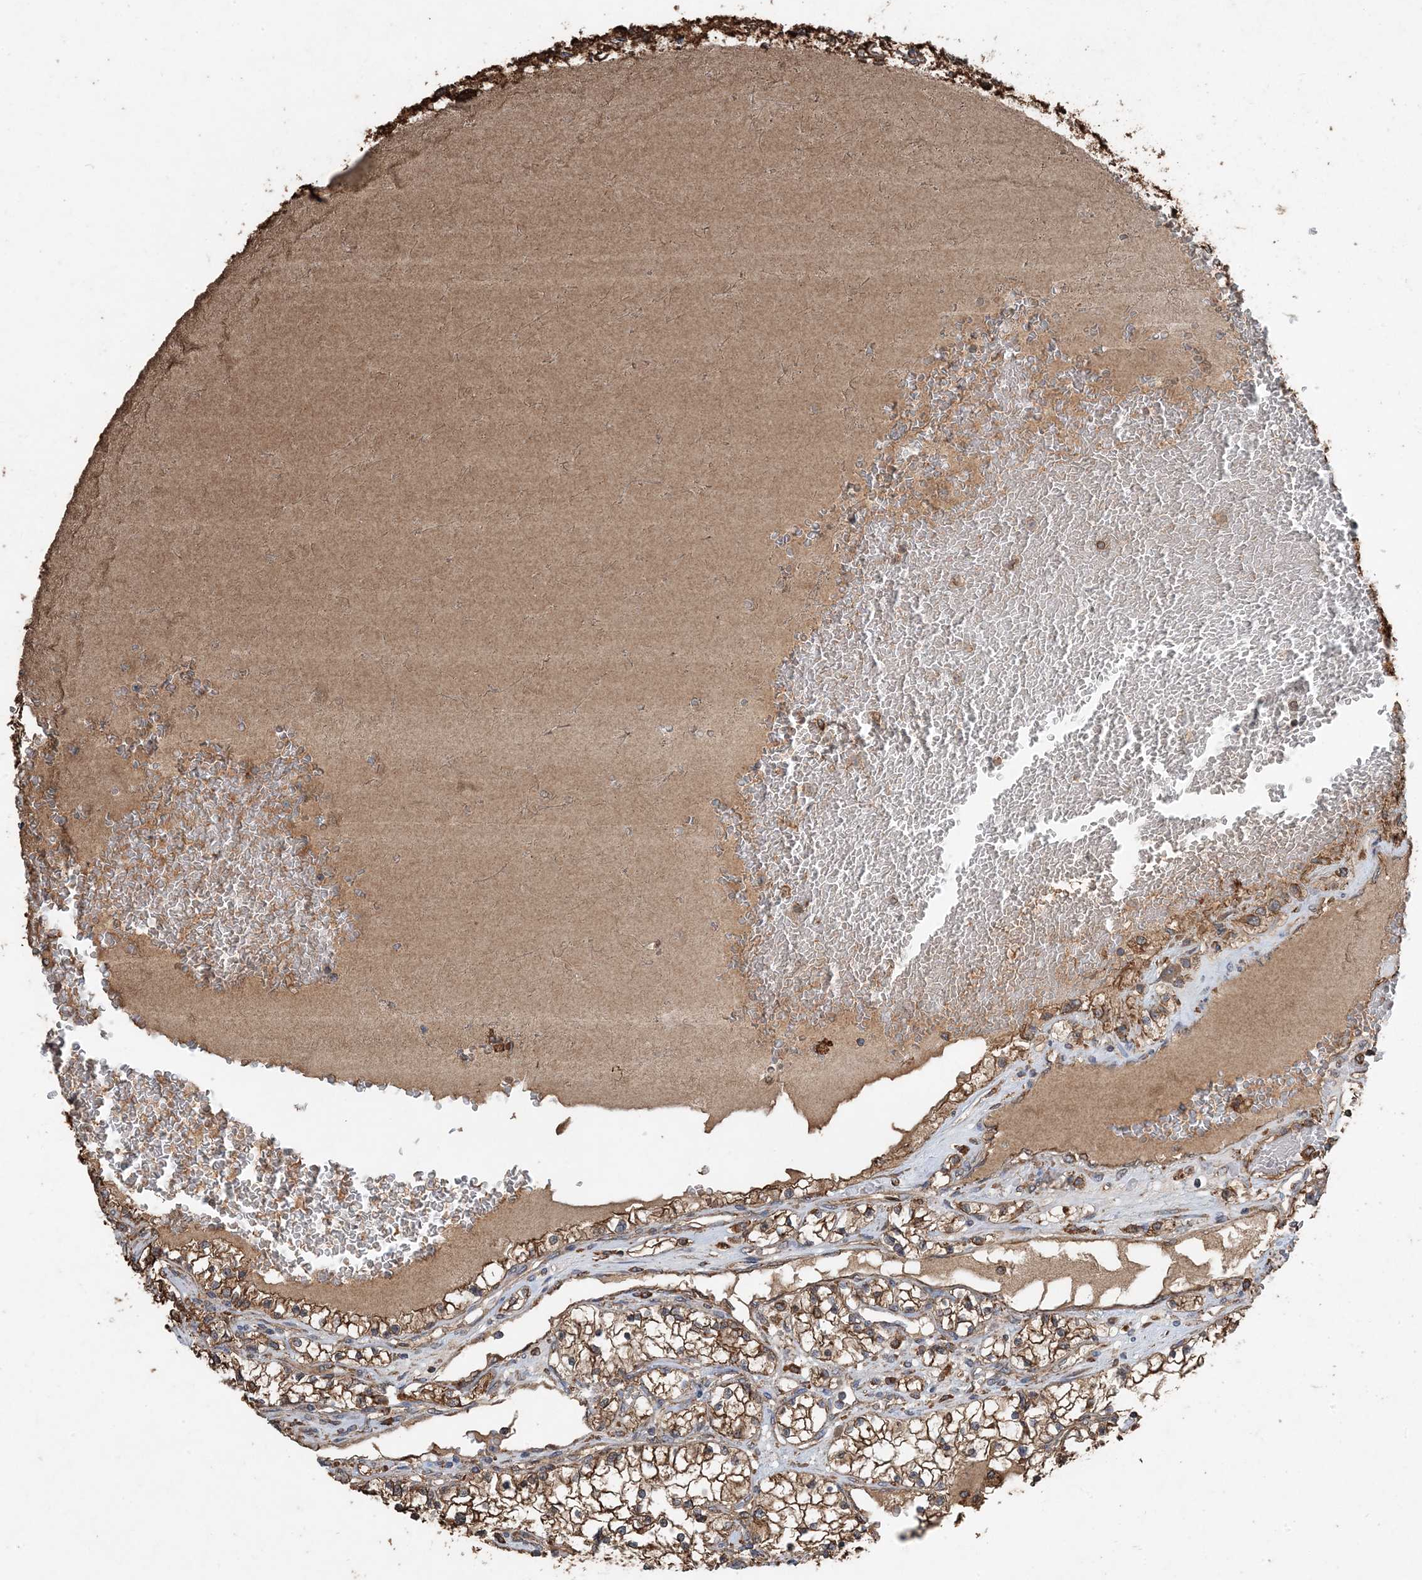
{"staining": {"intensity": "strong", "quantity": ">75%", "location": "cytoplasmic/membranous"}, "tissue": "renal cancer", "cell_type": "Tumor cells", "image_type": "cancer", "snomed": [{"axis": "morphology", "description": "Adenocarcinoma, NOS"}, {"axis": "topography", "description": "Kidney"}], "caption": "Approximately >75% of tumor cells in adenocarcinoma (renal) demonstrate strong cytoplasmic/membranous protein positivity as visualized by brown immunohistochemical staining.", "gene": "PDIA6", "patient": {"sex": "male", "age": 68}}